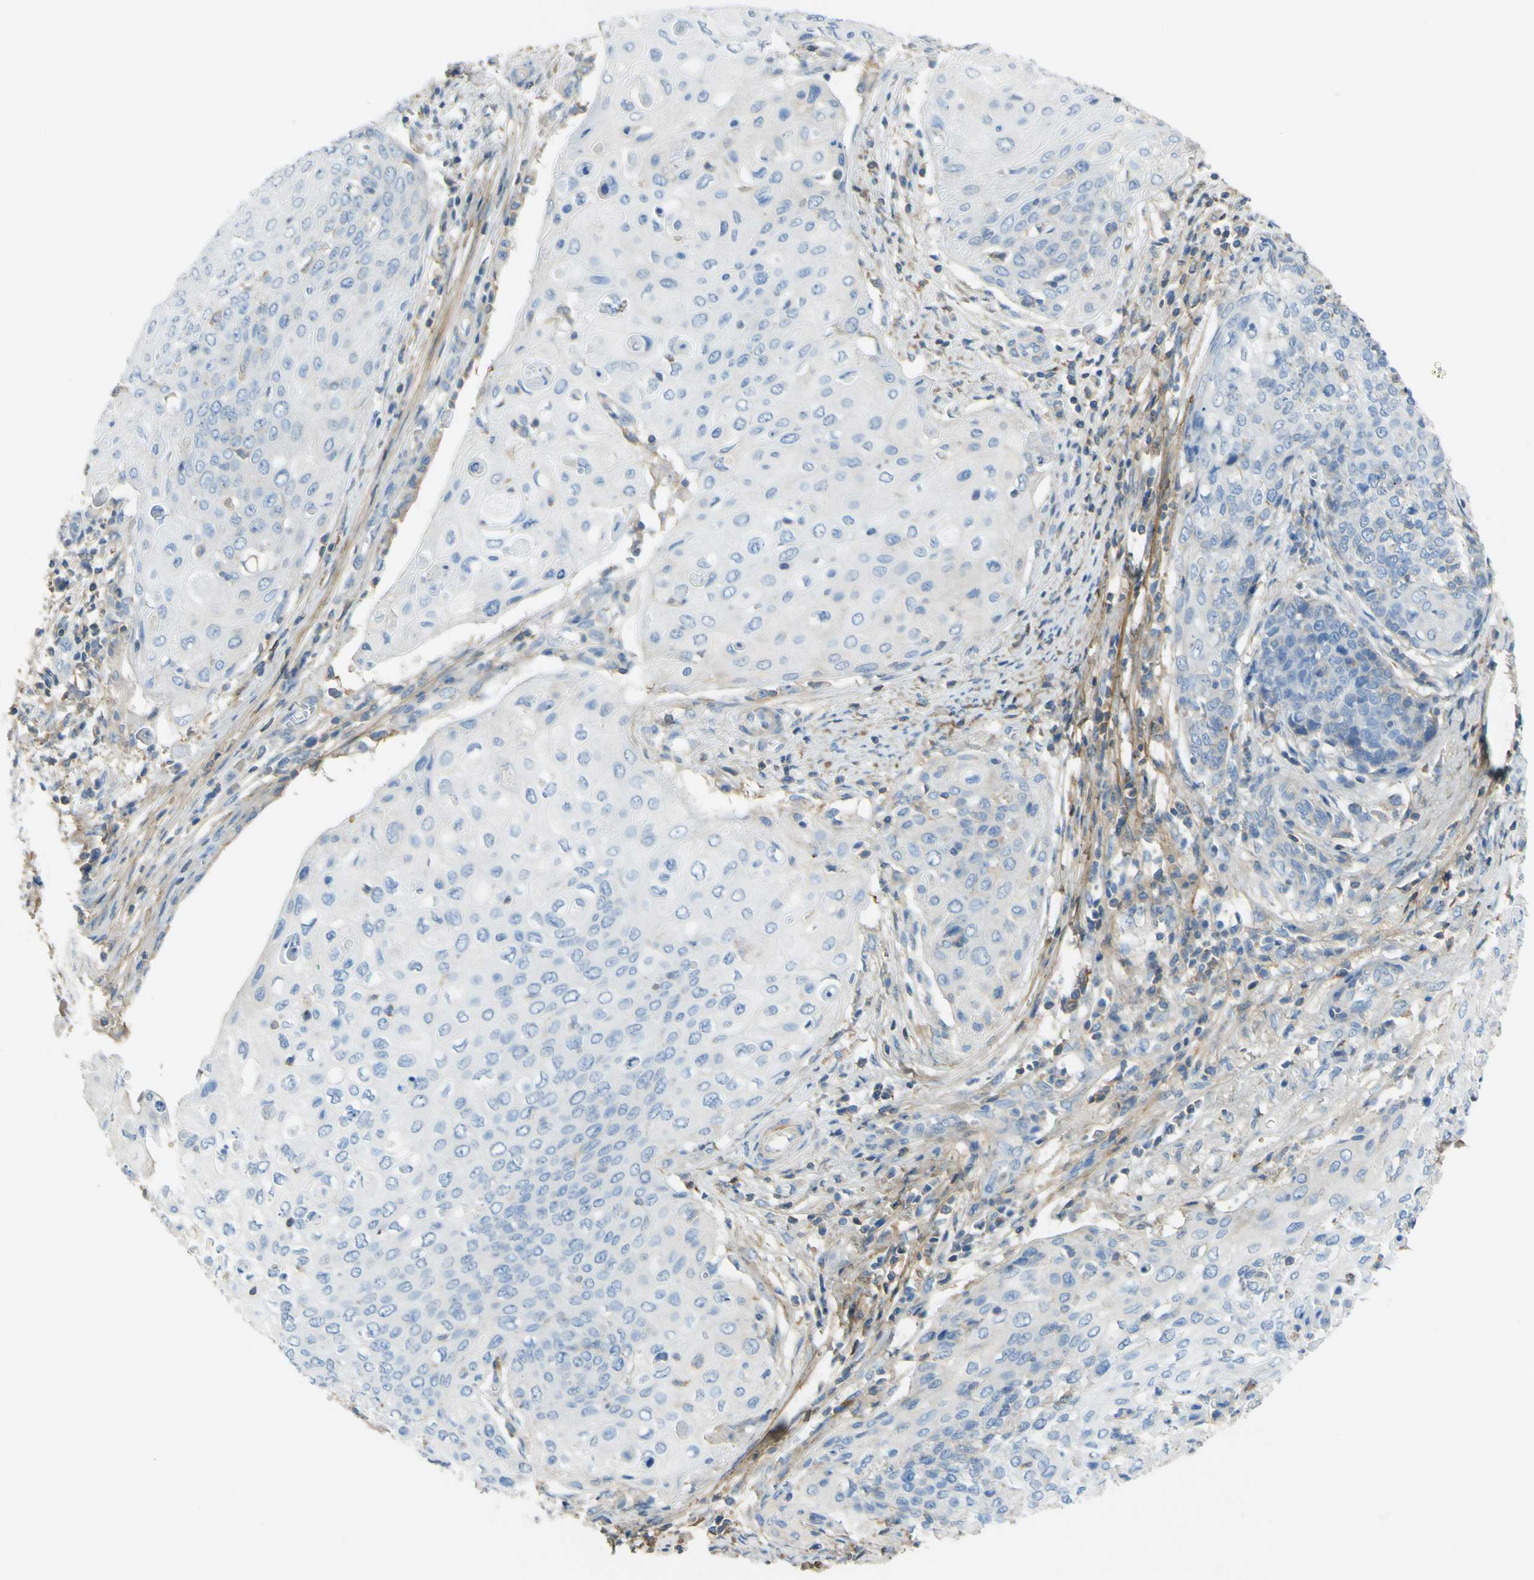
{"staining": {"intensity": "negative", "quantity": "none", "location": "none"}, "tissue": "cervical cancer", "cell_type": "Tumor cells", "image_type": "cancer", "snomed": [{"axis": "morphology", "description": "Squamous cell carcinoma, NOS"}, {"axis": "topography", "description": "Cervix"}], "caption": "This photomicrograph is of cervical cancer (squamous cell carcinoma) stained with immunohistochemistry (IHC) to label a protein in brown with the nuclei are counter-stained blue. There is no expression in tumor cells.", "gene": "OGN", "patient": {"sex": "female", "age": 39}}